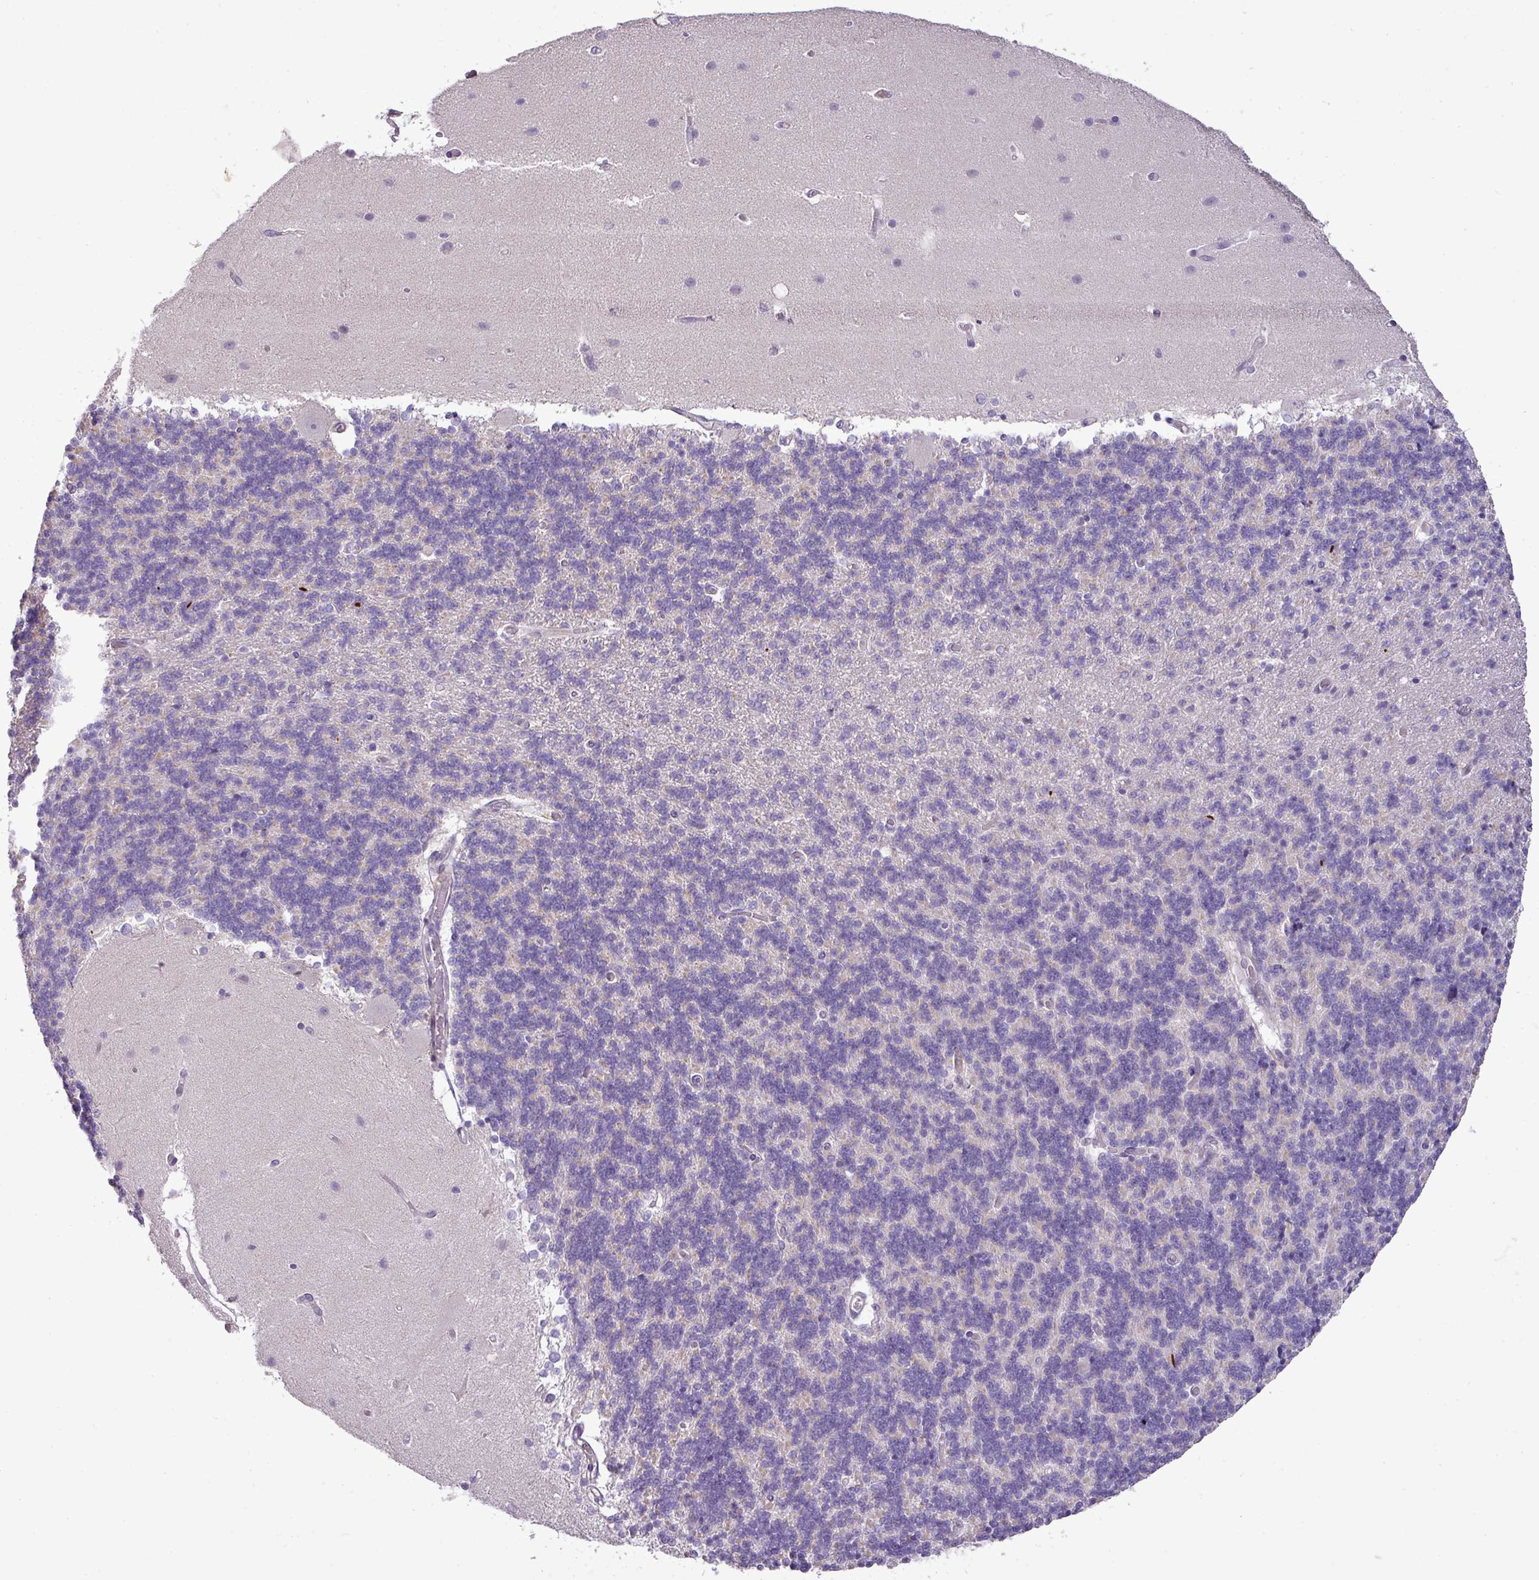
{"staining": {"intensity": "weak", "quantity": "<25%", "location": "cytoplasmic/membranous"}, "tissue": "cerebellum", "cell_type": "Cells in granular layer", "image_type": "normal", "snomed": [{"axis": "morphology", "description": "Normal tissue, NOS"}, {"axis": "topography", "description": "Cerebellum"}], "caption": "IHC of benign cerebellum exhibits no expression in cells in granular layer.", "gene": "BRINP2", "patient": {"sex": "female", "age": 54}}